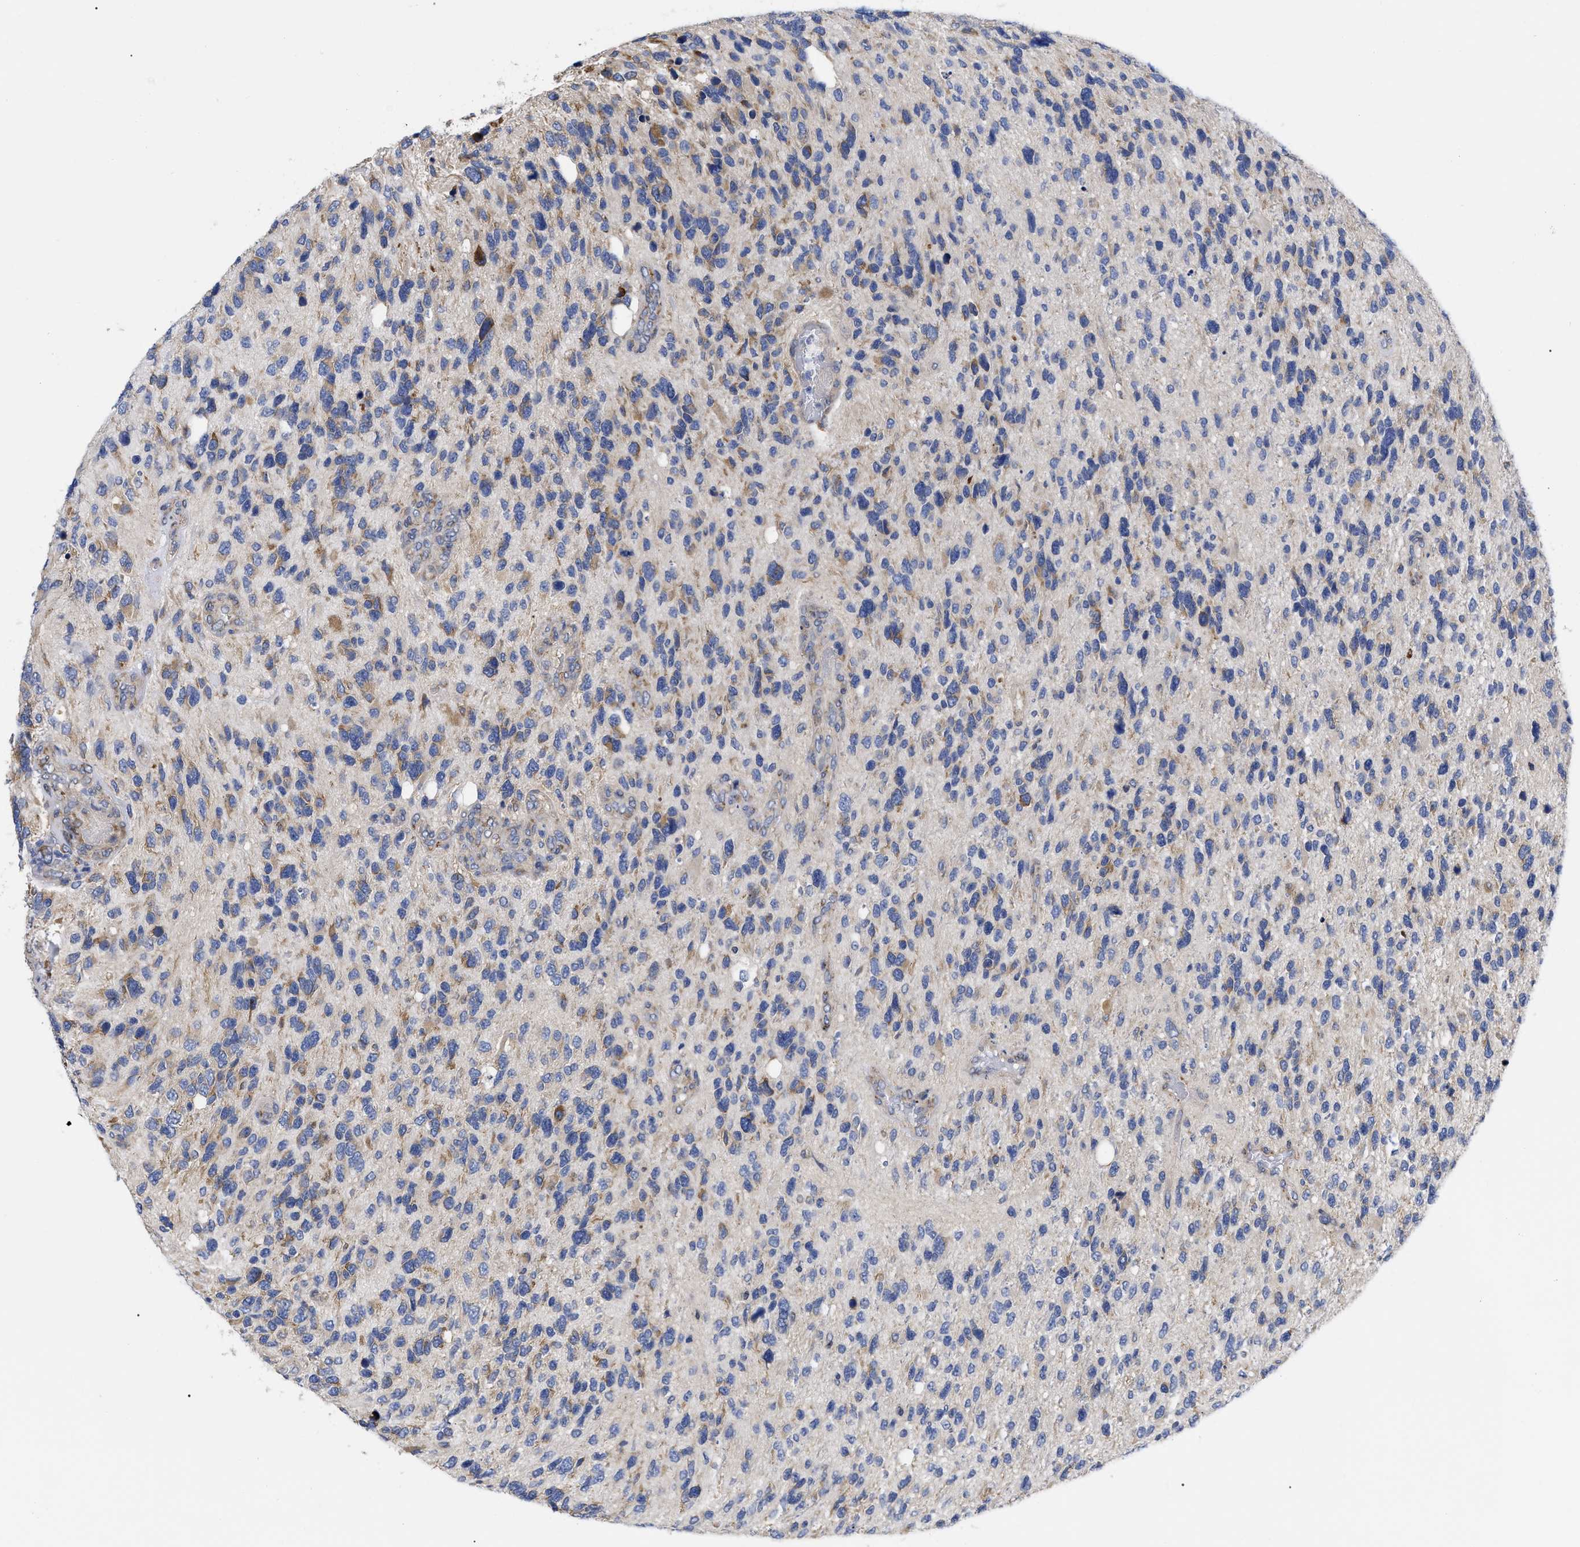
{"staining": {"intensity": "moderate", "quantity": "<25%", "location": "cytoplasmic/membranous"}, "tissue": "glioma", "cell_type": "Tumor cells", "image_type": "cancer", "snomed": [{"axis": "morphology", "description": "Glioma, malignant, High grade"}, {"axis": "topography", "description": "Brain"}], "caption": "Immunohistochemical staining of glioma demonstrates moderate cytoplasmic/membranous protein positivity in approximately <25% of tumor cells.", "gene": "CFAP298", "patient": {"sex": "female", "age": 58}}